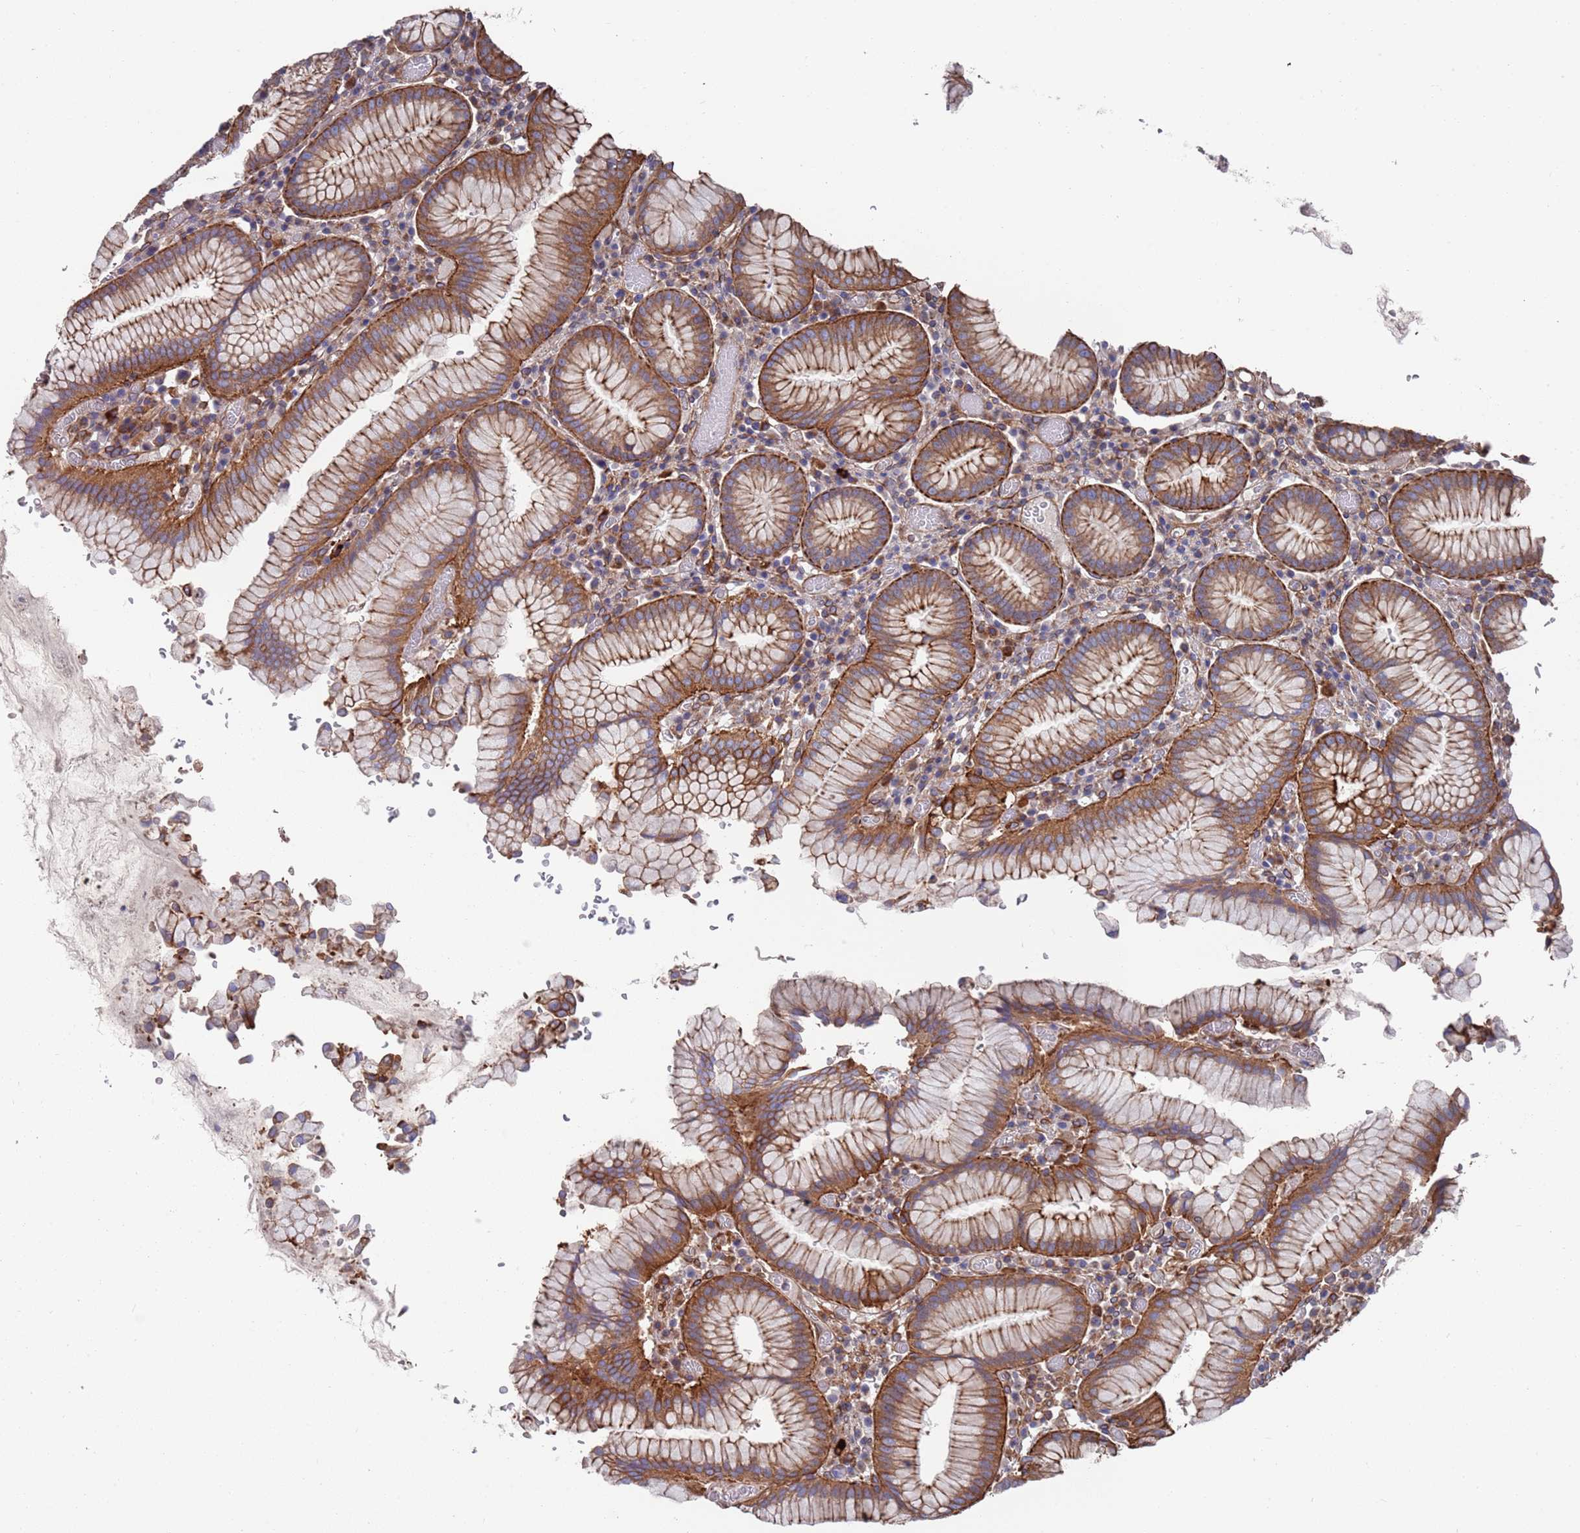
{"staining": {"intensity": "moderate", "quantity": ">75%", "location": "cytoplasmic/membranous"}, "tissue": "stomach", "cell_type": "Glandular cells", "image_type": "normal", "snomed": [{"axis": "morphology", "description": "Normal tissue, NOS"}, {"axis": "topography", "description": "Stomach"}], "caption": "Stomach stained with DAB immunohistochemistry (IHC) demonstrates medium levels of moderate cytoplasmic/membranous expression in approximately >75% of glandular cells.", "gene": "JAKMIP2", "patient": {"sex": "male", "age": 55}}